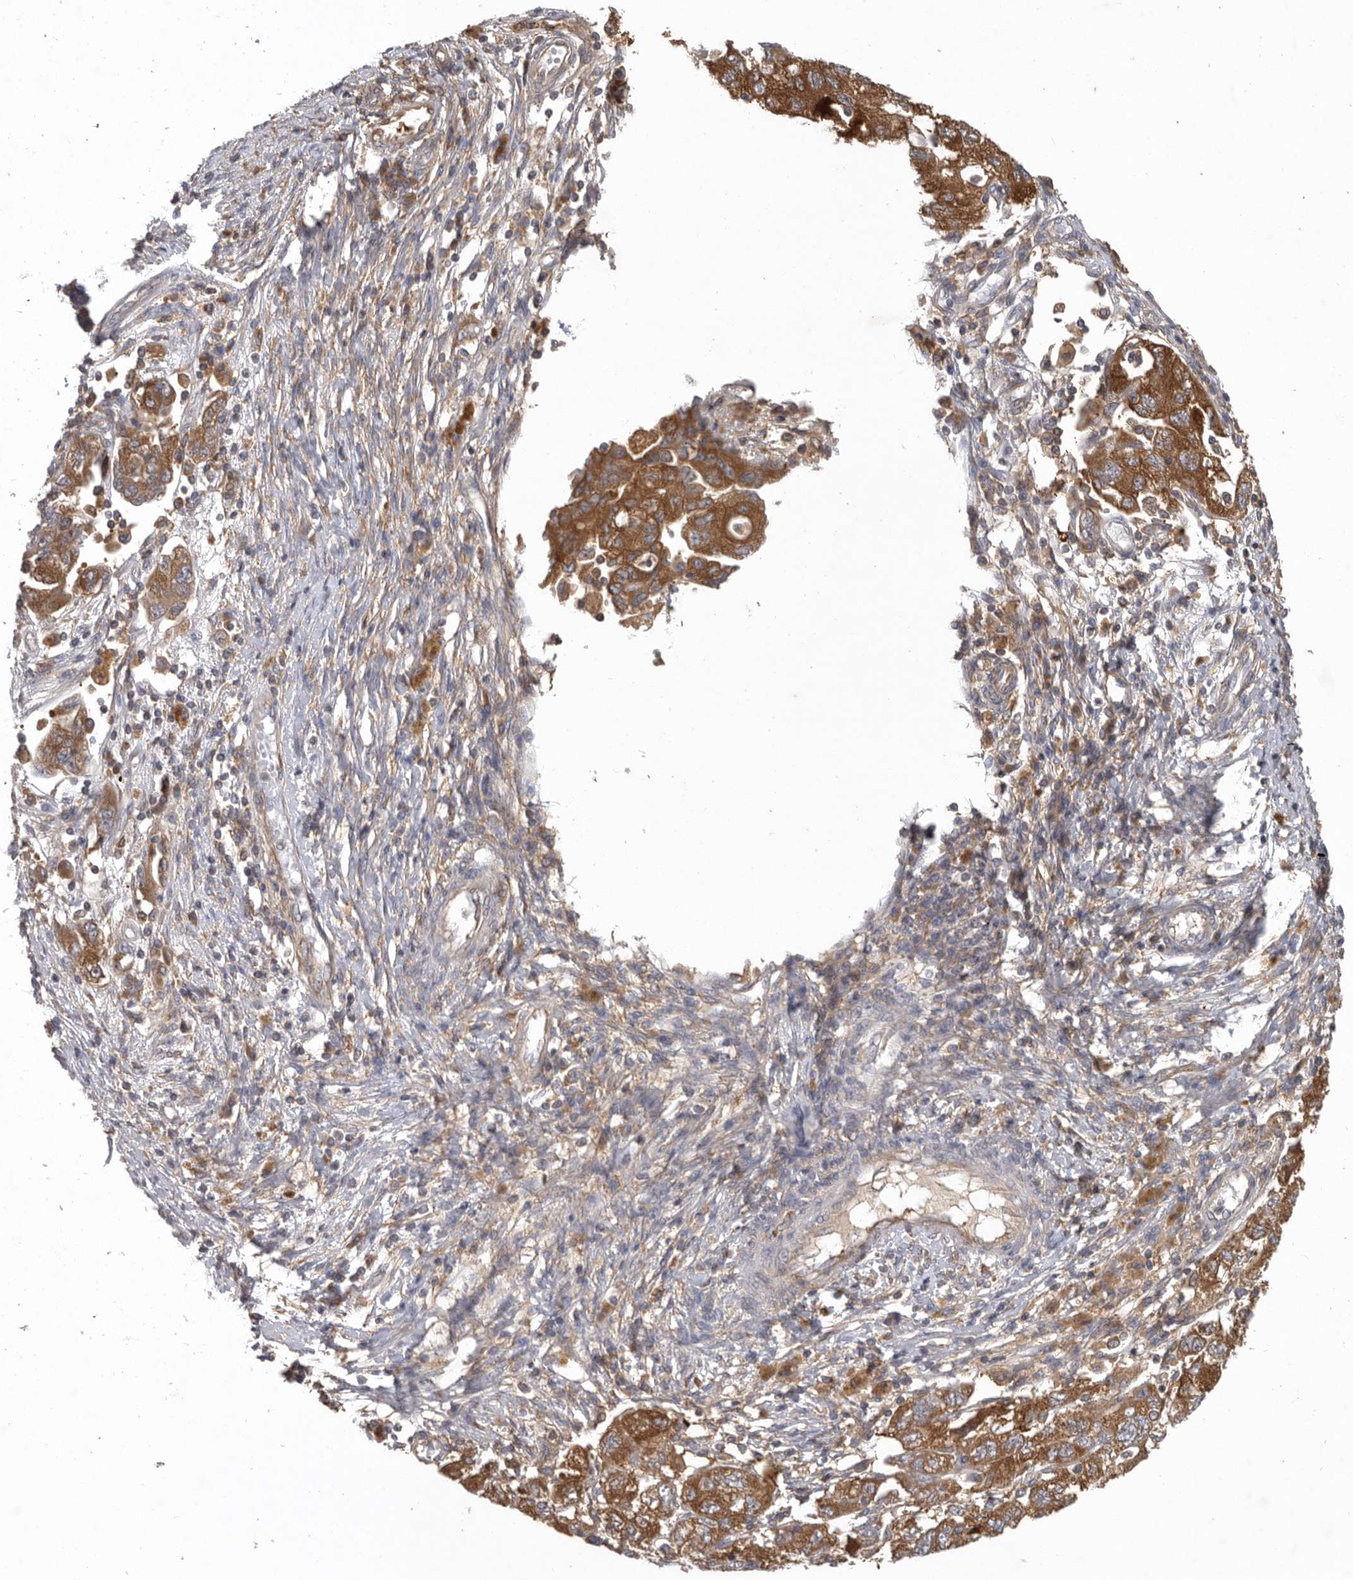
{"staining": {"intensity": "moderate", "quantity": ">75%", "location": "cytoplasmic/membranous"}, "tissue": "ovarian cancer", "cell_type": "Tumor cells", "image_type": "cancer", "snomed": [{"axis": "morphology", "description": "Carcinoma, NOS"}, {"axis": "morphology", "description": "Cystadenocarcinoma, serous, NOS"}, {"axis": "topography", "description": "Ovary"}], "caption": "Approximately >75% of tumor cells in human ovarian cancer exhibit moderate cytoplasmic/membranous protein staining as visualized by brown immunohistochemical staining.", "gene": "C1orf109", "patient": {"sex": "female", "age": 69}}